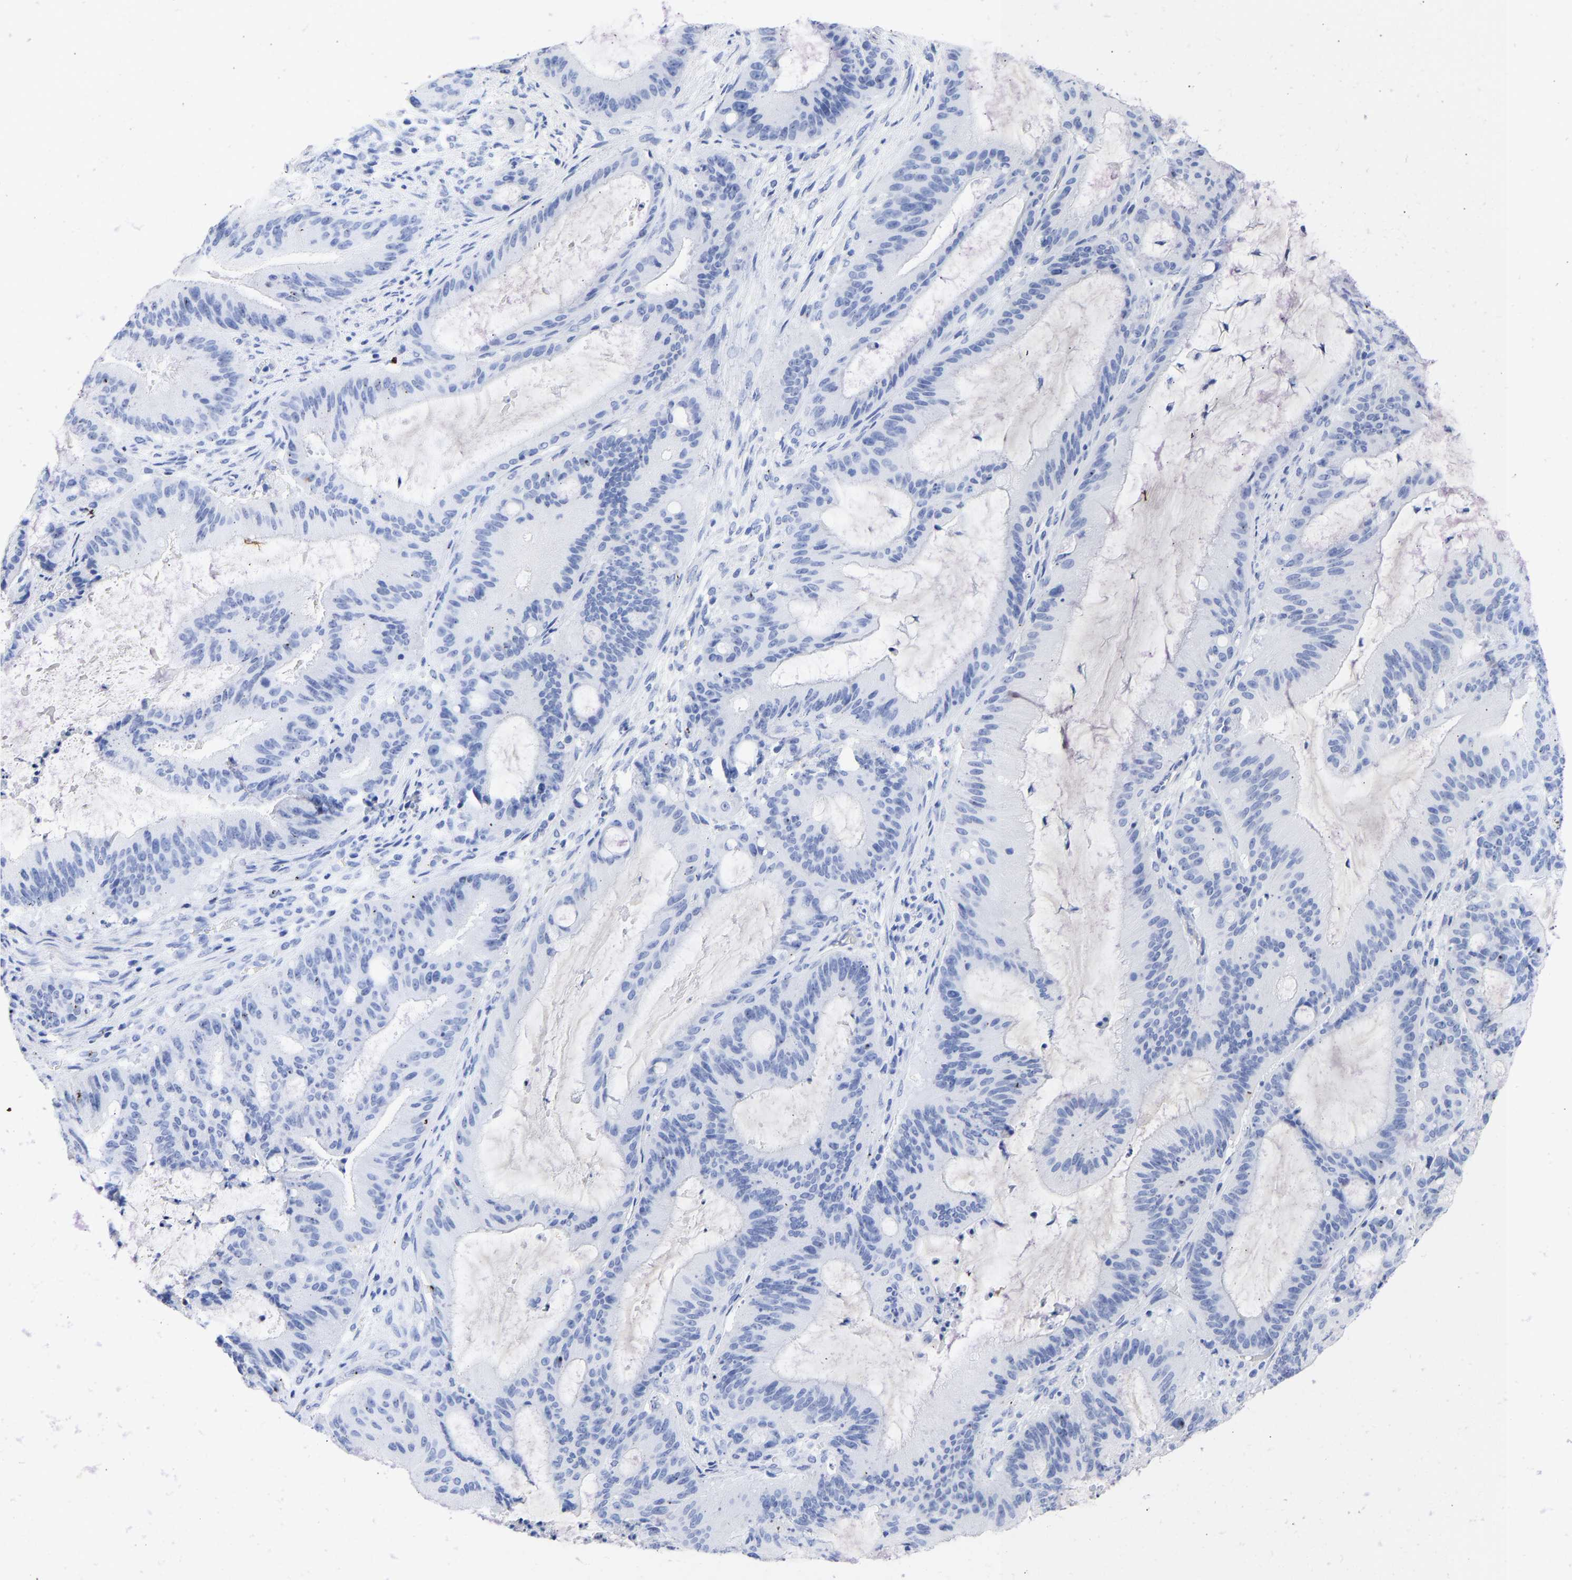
{"staining": {"intensity": "negative", "quantity": "none", "location": "none"}, "tissue": "liver cancer", "cell_type": "Tumor cells", "image_type": "cancer", "snomed": [{"axis": "morphology", "description": "Normal tissue, NOS"}, {"axis": "morphology", "description": "Cholangiocarcinoma"}, {"axis": "topography", "description": "Liver"}, {"axis": "topography", "description": "Peripheral nerve tissue"}], "caption": "Cholangiocarcinoma (liver) was stained to show a protein in brown. There is no significant expression in tumor cells.", "gene": "KRT1", "patient": {"sex": "female", "age": 73}}